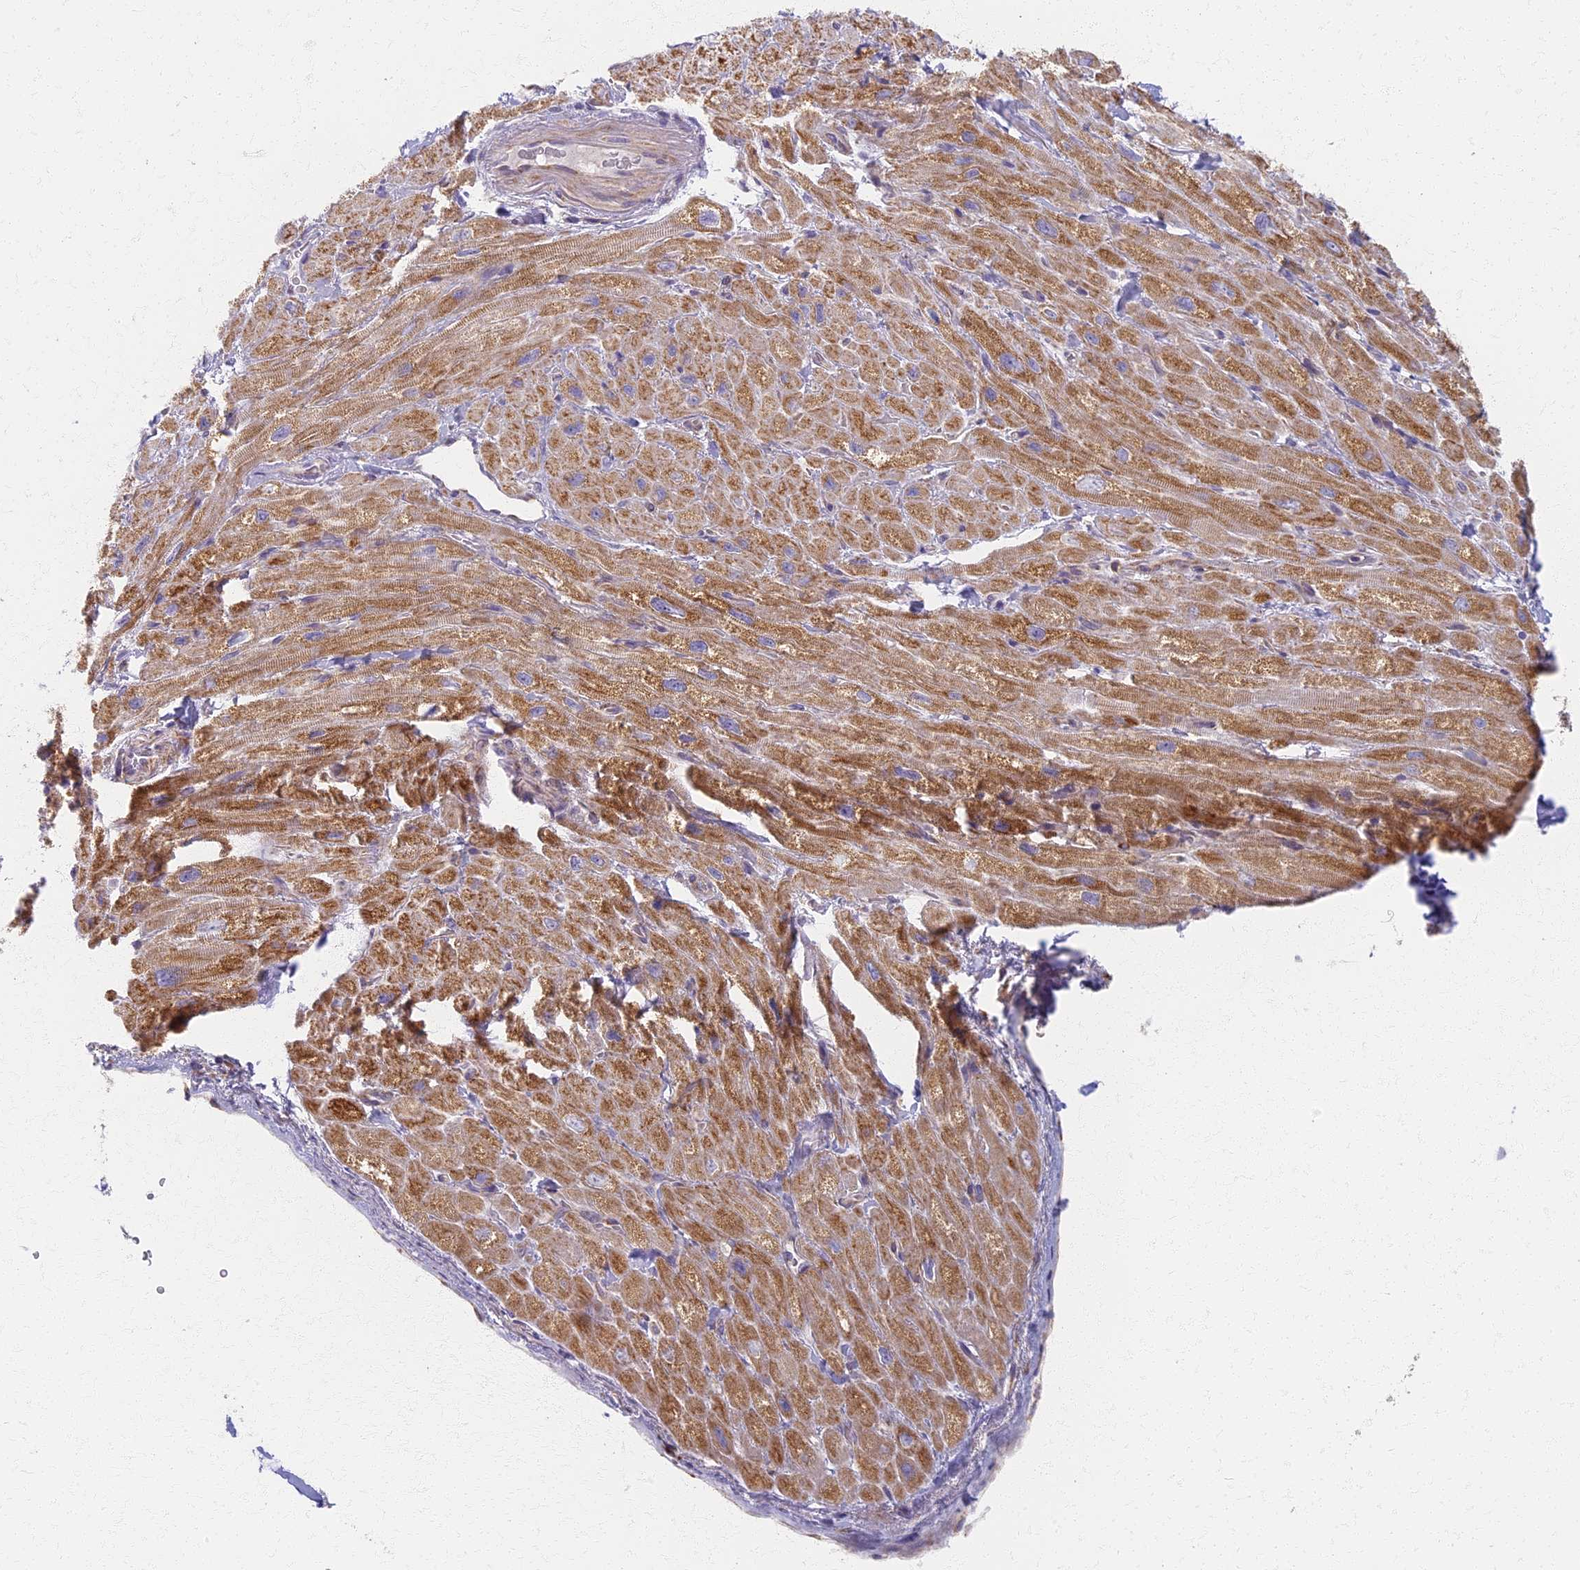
{"staining": {"intensity": "moderate", "quantity": "25%-75%", "location": "cytoplasmic/membranous"}, "tissue": "heart muscle", "cell_type": "Cardiomyocytes", "image_type": "normal", "snomed": [{"axis": "morphology", "description": "Normal tissue, NOS"}, {"axis": "topography", "description": "Heart"}], "caption": "Unremarkable heart muscle was stained to show a protein in brown. There is medium levels of moderate cytoplasmic/membranous expression in approximately 25%-75% of cardiomyocytes.", "gene": "MRPS25", "patient": {"sex": "male", "age": 65}}